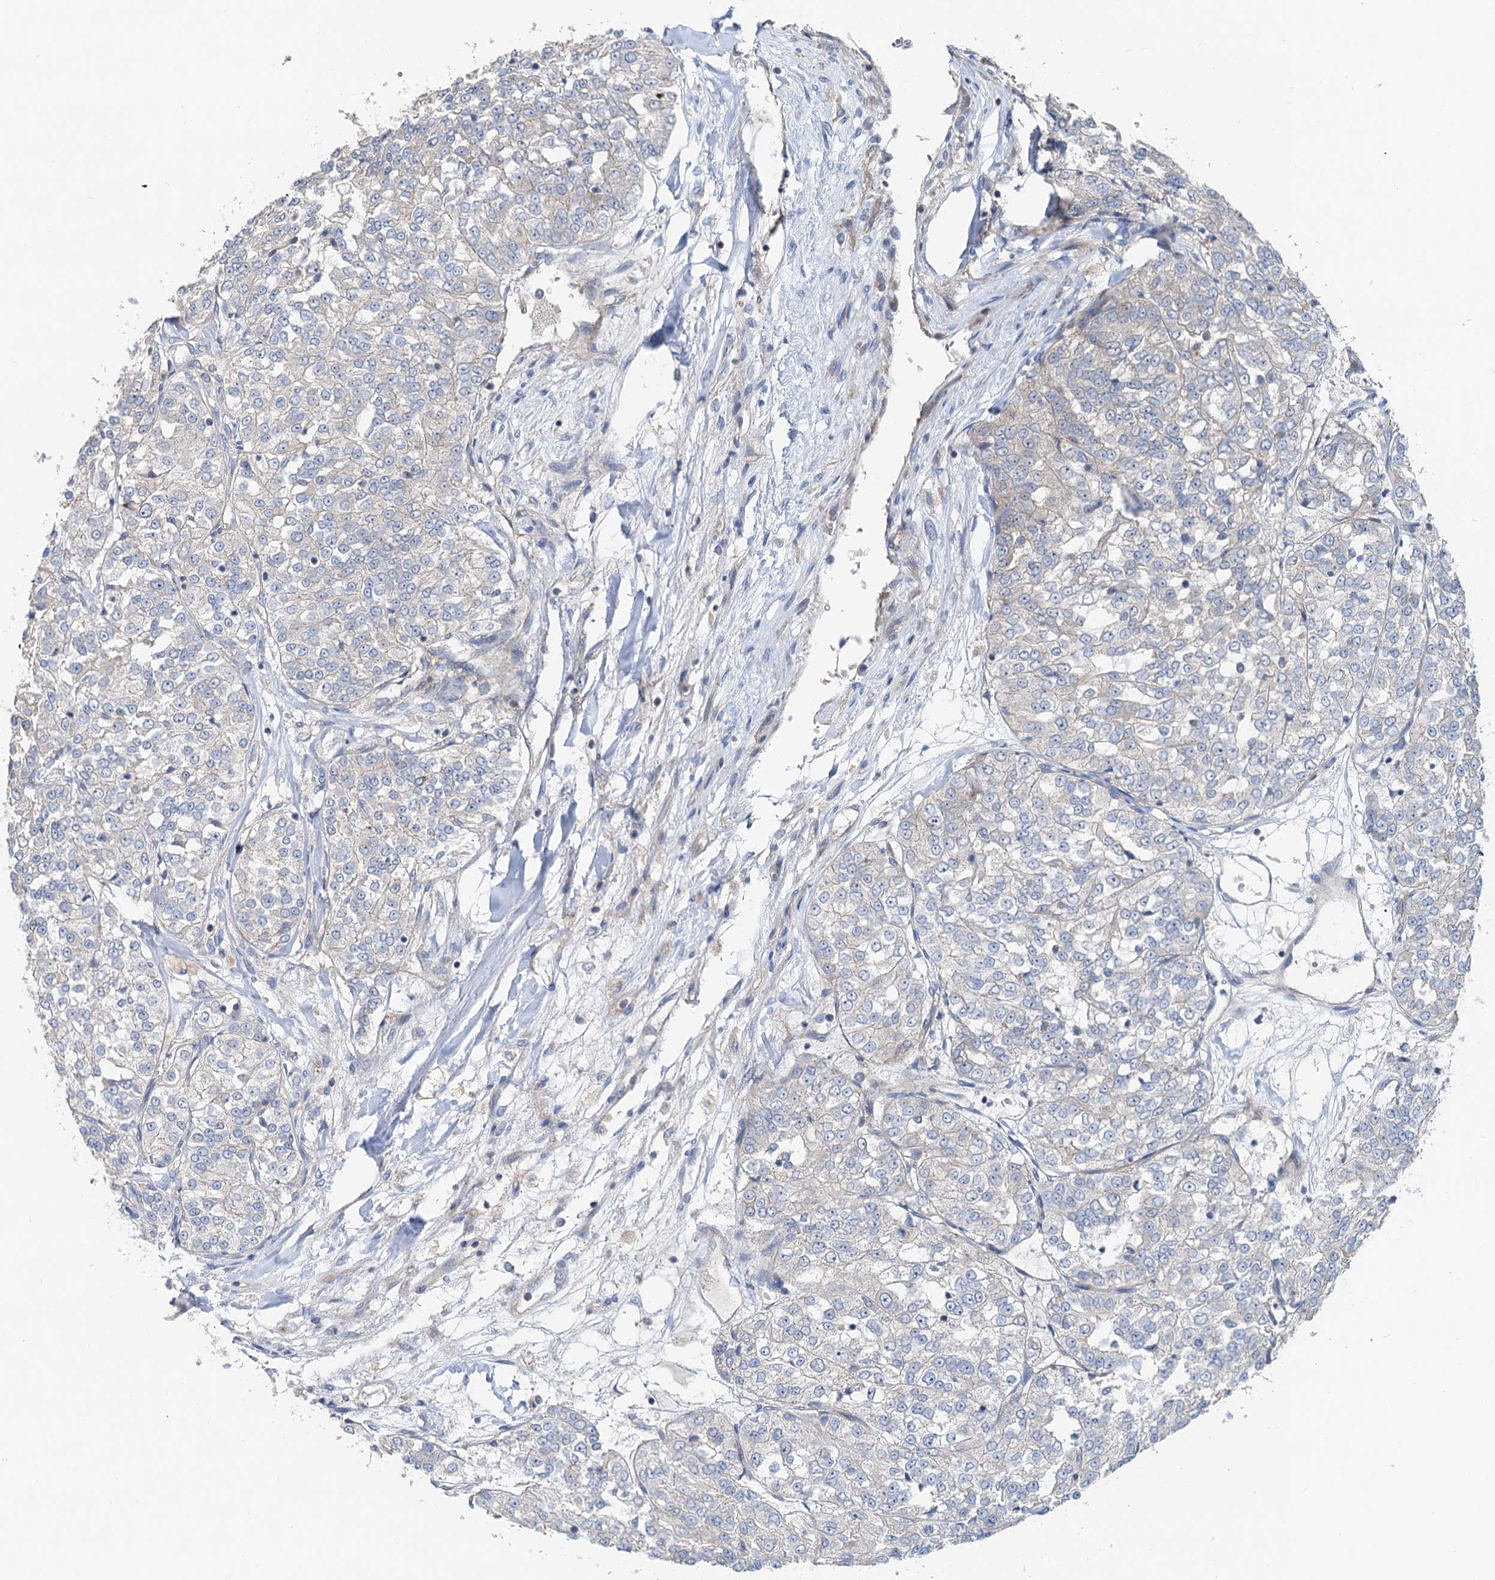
{"staining": {"intensity": "negative", "quantity": "none", "location": "none"}, "tissue": "renal cancer", "cell_type": "Tumor cells", "image_type": "cancer", "snomed": [{"axis": "morphology", "description": "Adenocarcinoma, NOS"}, {"axis": "topography", "description": "Kidney"}], "caption": "DAB (3,3'-diaminobenzidine) immunohistochemical staining of human renal cancer (adenocarcinoma) exhibits no significant positivity in tumor cells.", "gene": "ANKRD26", "patient": {"sex": "female", "age": 63}}